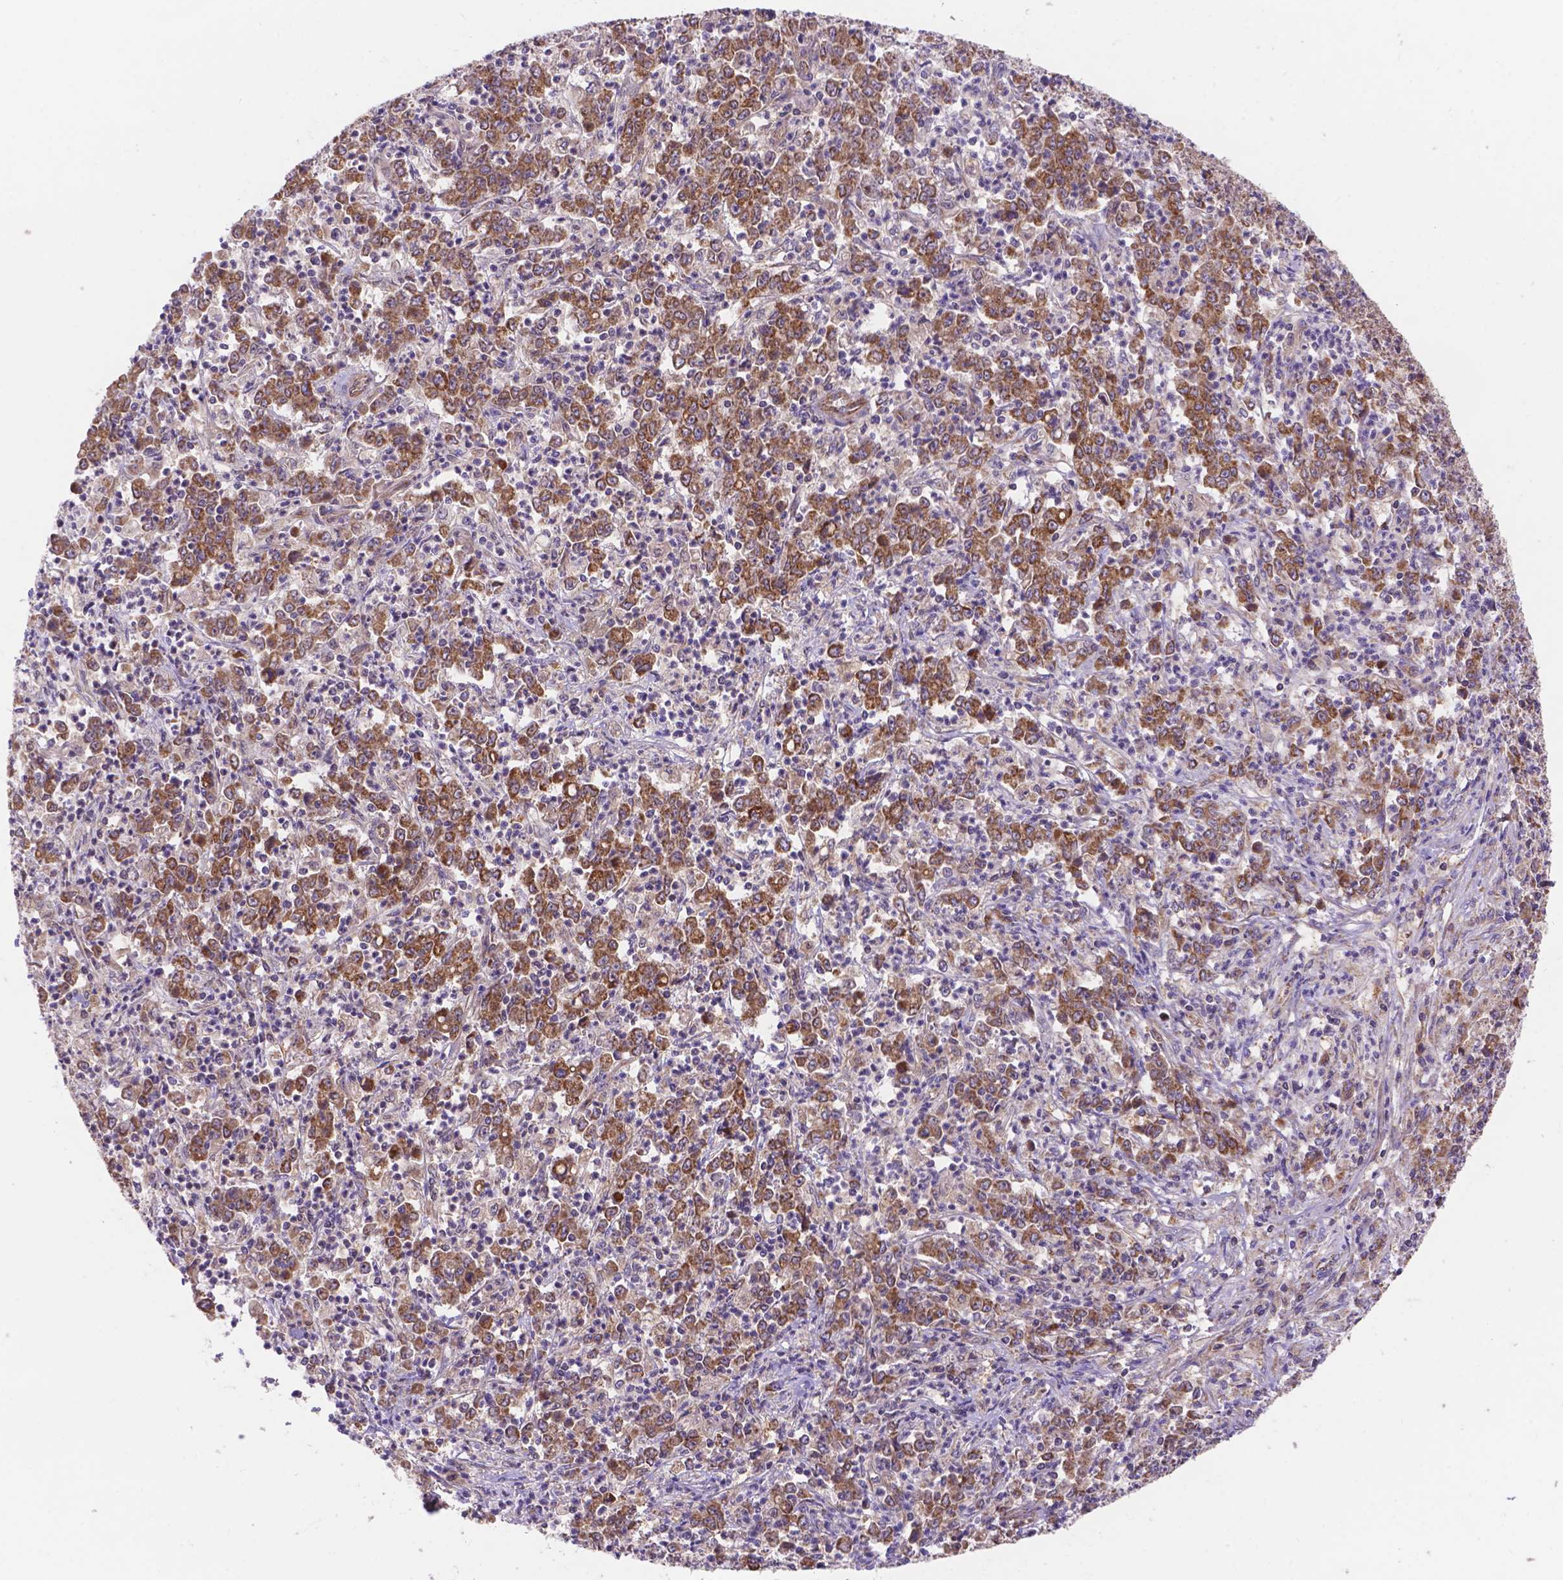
{"staining": {"intensity": "moderate", "quantity": ">75%", "location": "cytoplasmic/membranous"}, "tissue": "stomach cancer", "cell_type": "Tumor cells", "image_type": "cancer", "snomed": [{"axis": "morphology", "description": "Adenocarcinoma, NOS"}, {"axis": "topography", "description": "Stomach, lower"}], "caption": "Immunohistochemistry (IHC) histopathology image of stomach adenocarcinoma stained for a protein (brown), which reveals medium levels of moderate cytoplasmic/membranous positivity in approximately >75% of tumor cells.", "gene": "AK3", "patient": {"sex": "female", "age": 71}}